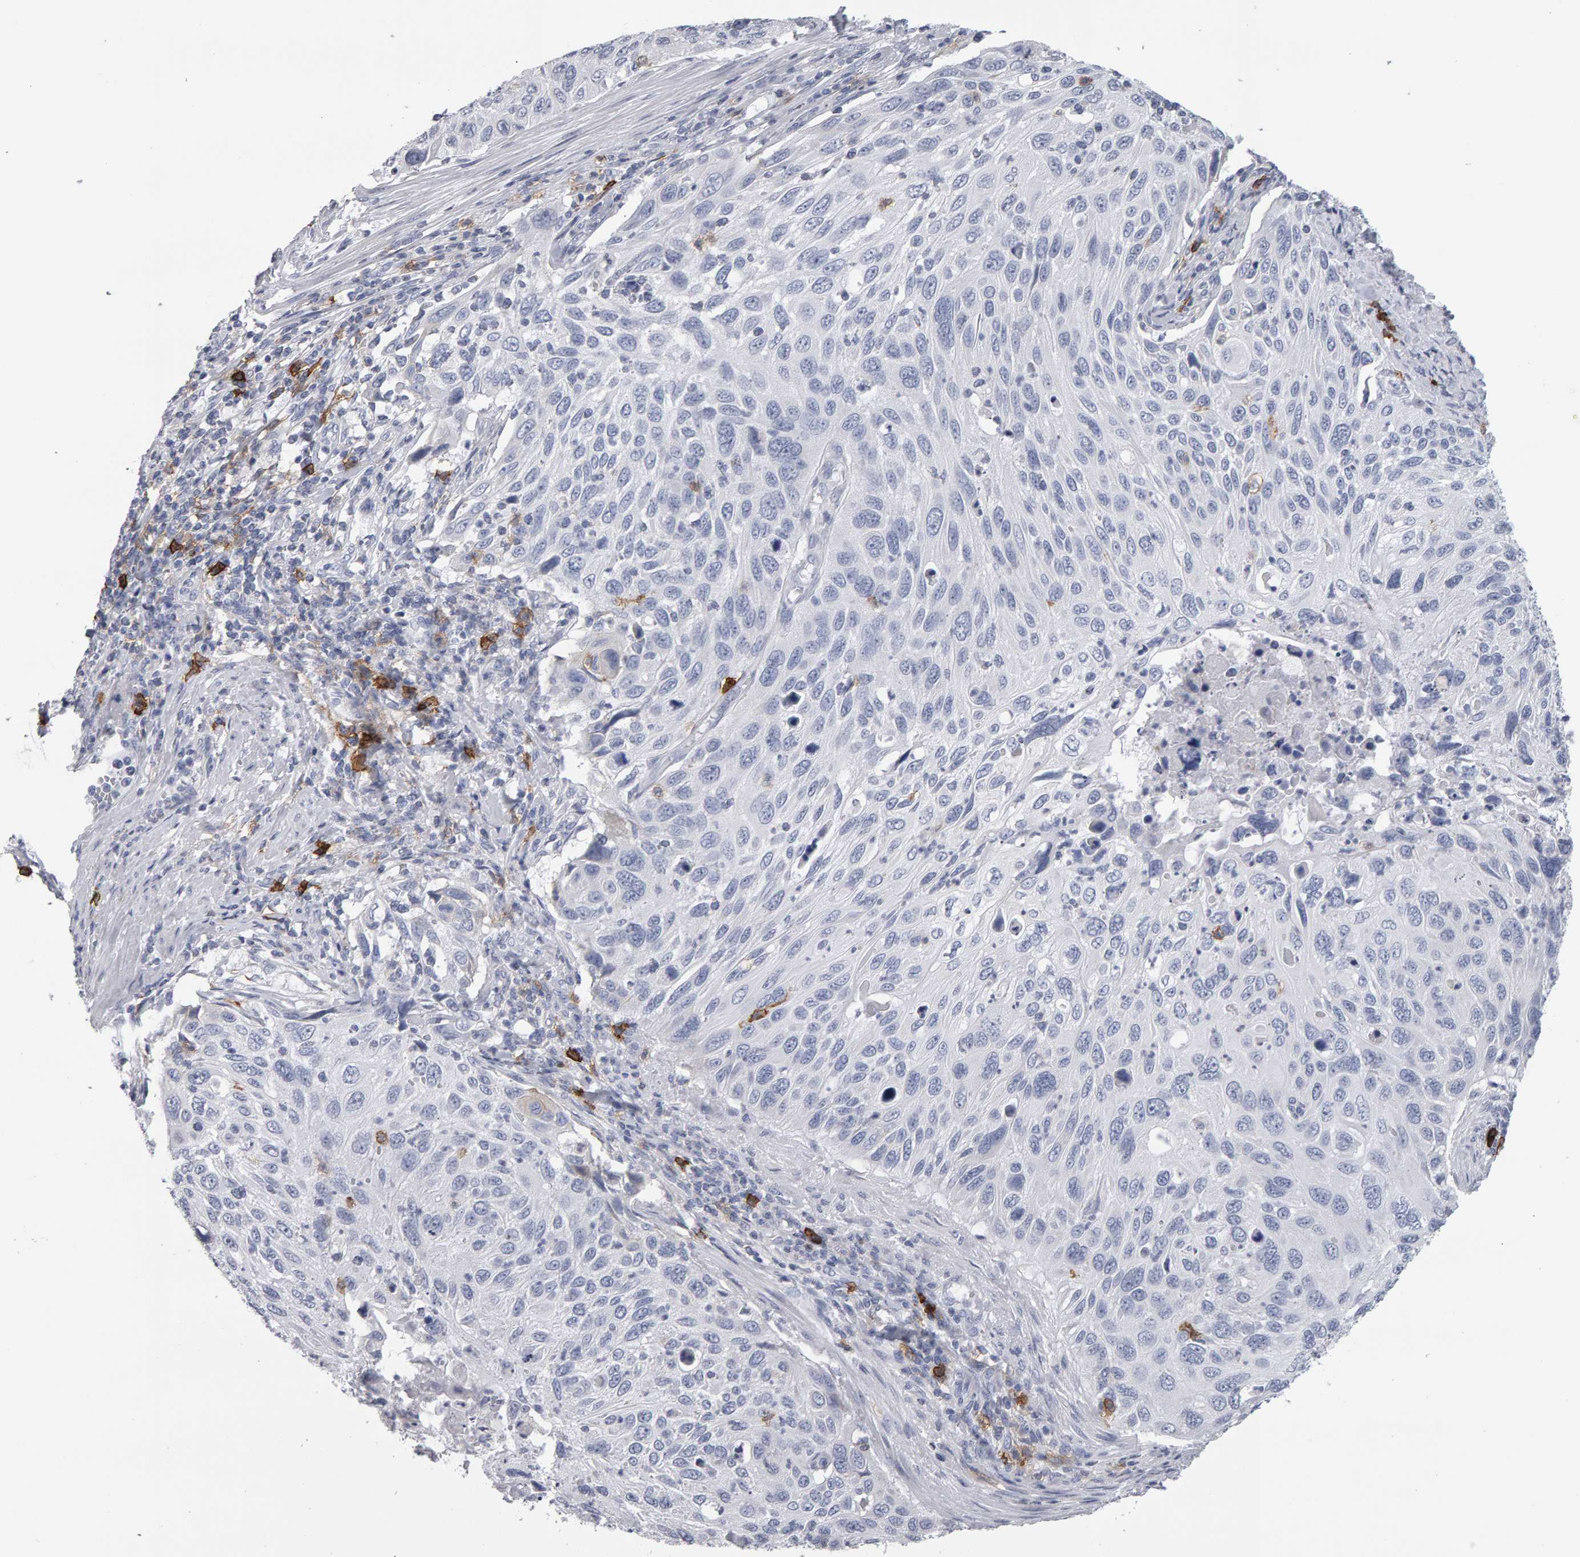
{"staining": {"intensity": "negative", "quantity": "none", "location": "none"}, "tissue": "cervical cancer", "cell_type": "Tumor cells", "image_type": "cancer", "snomed": [{"axis": "morphology", "description": "Squamous cell carcinoma, NOS"}, {"axis": "topography", "description": "Cervix"}], "caption": "There is no significant positivity in tumor cells of cervical cancer (squamous cell carcinoma).", "gene": "CD38", "patient": {"sex": "female", "age": 70}}